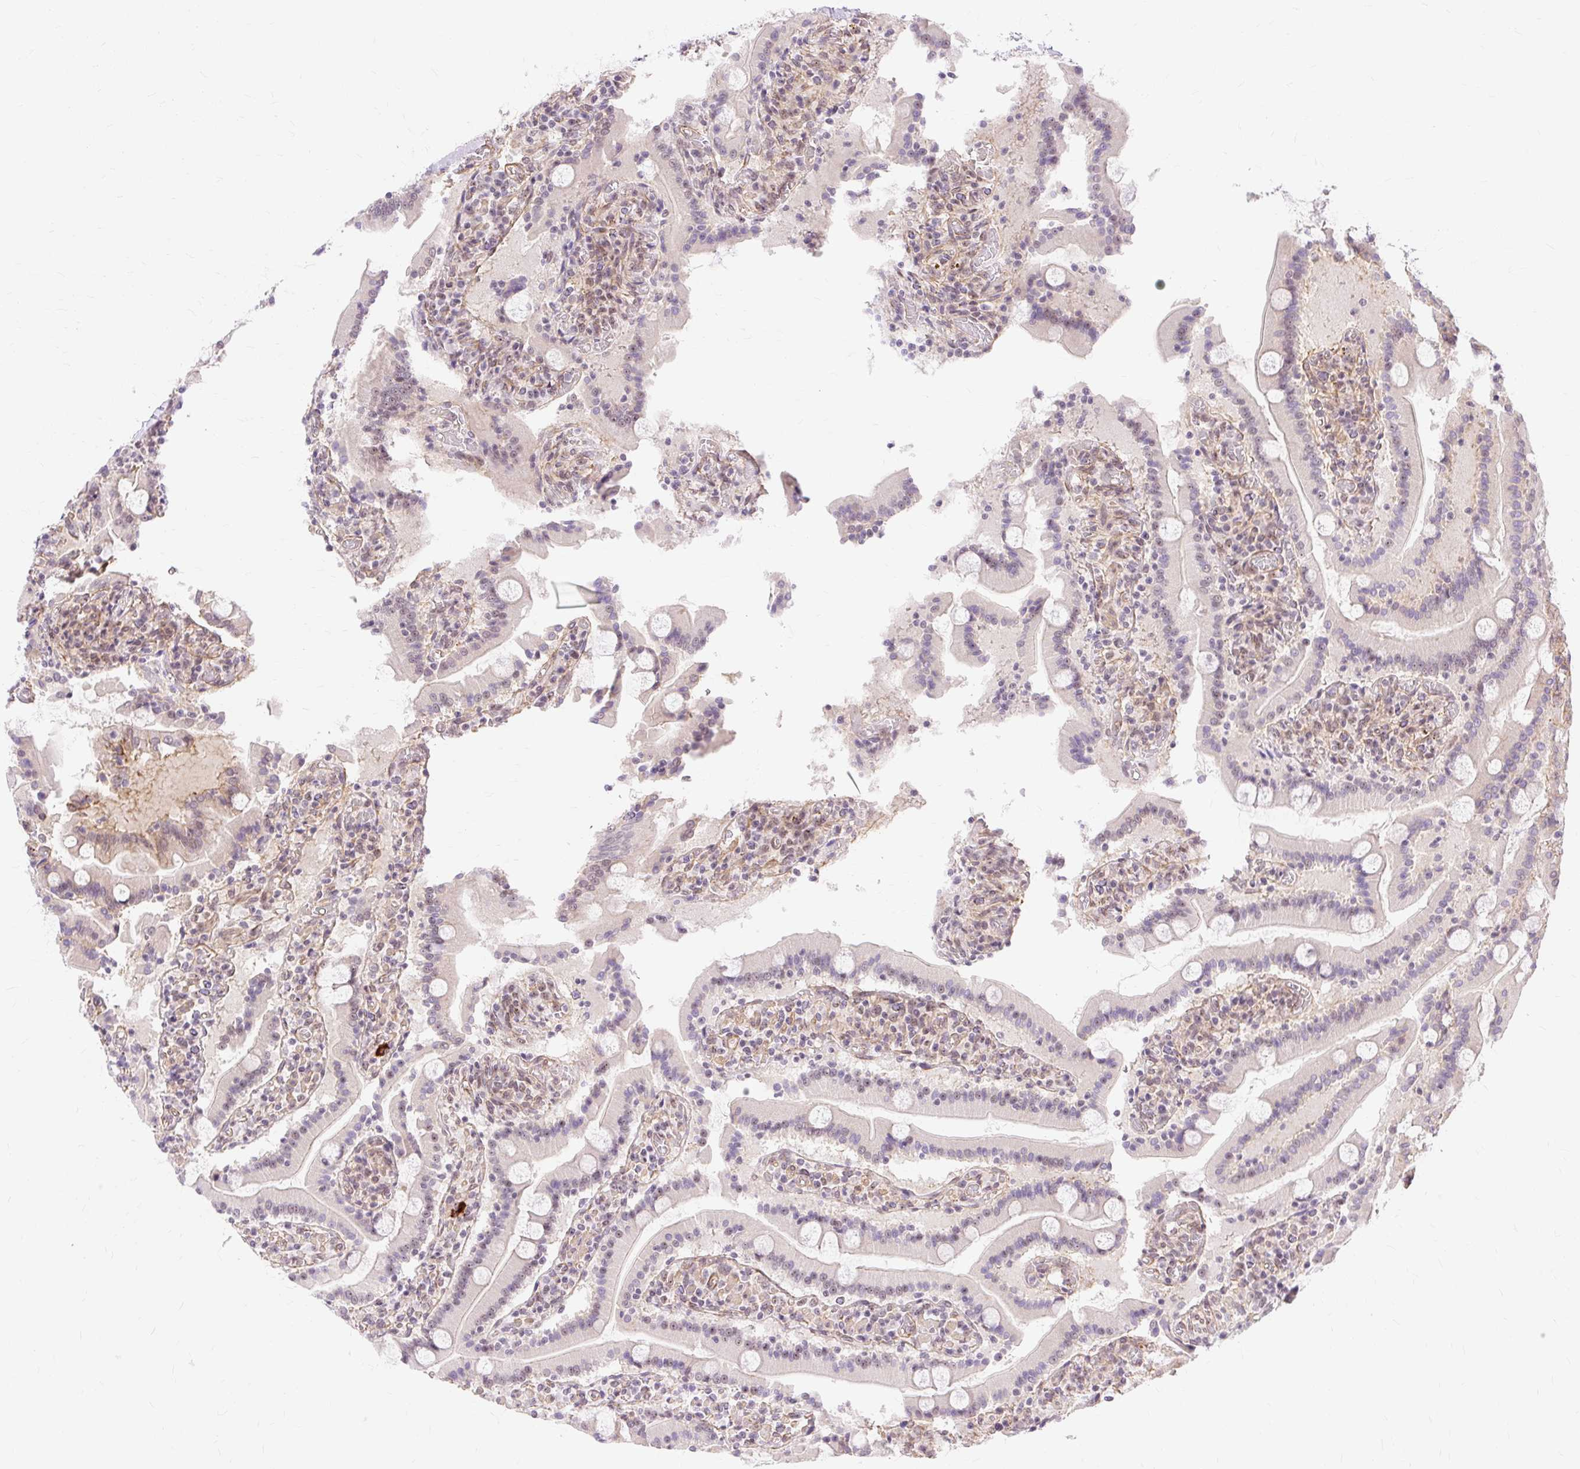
{"staining": {"intensity": "weak", "quantity": "<25%", "location": "nuclear"}, "tissue": "duodenum", "cell_type": "Glandular cells", "image_type": "normal", "snomed": [{"axis": "morphology", "description": "Normal tissue, NOS"}, {"axis": "topography", "description": "Duodenum"}], "caption": "An IHC image of unremarkable duodenum is shown. There is no staining in glandular cells of duodenum.", "gene": "OBP2A", "patient": {"sex": "male", "age": 55}}